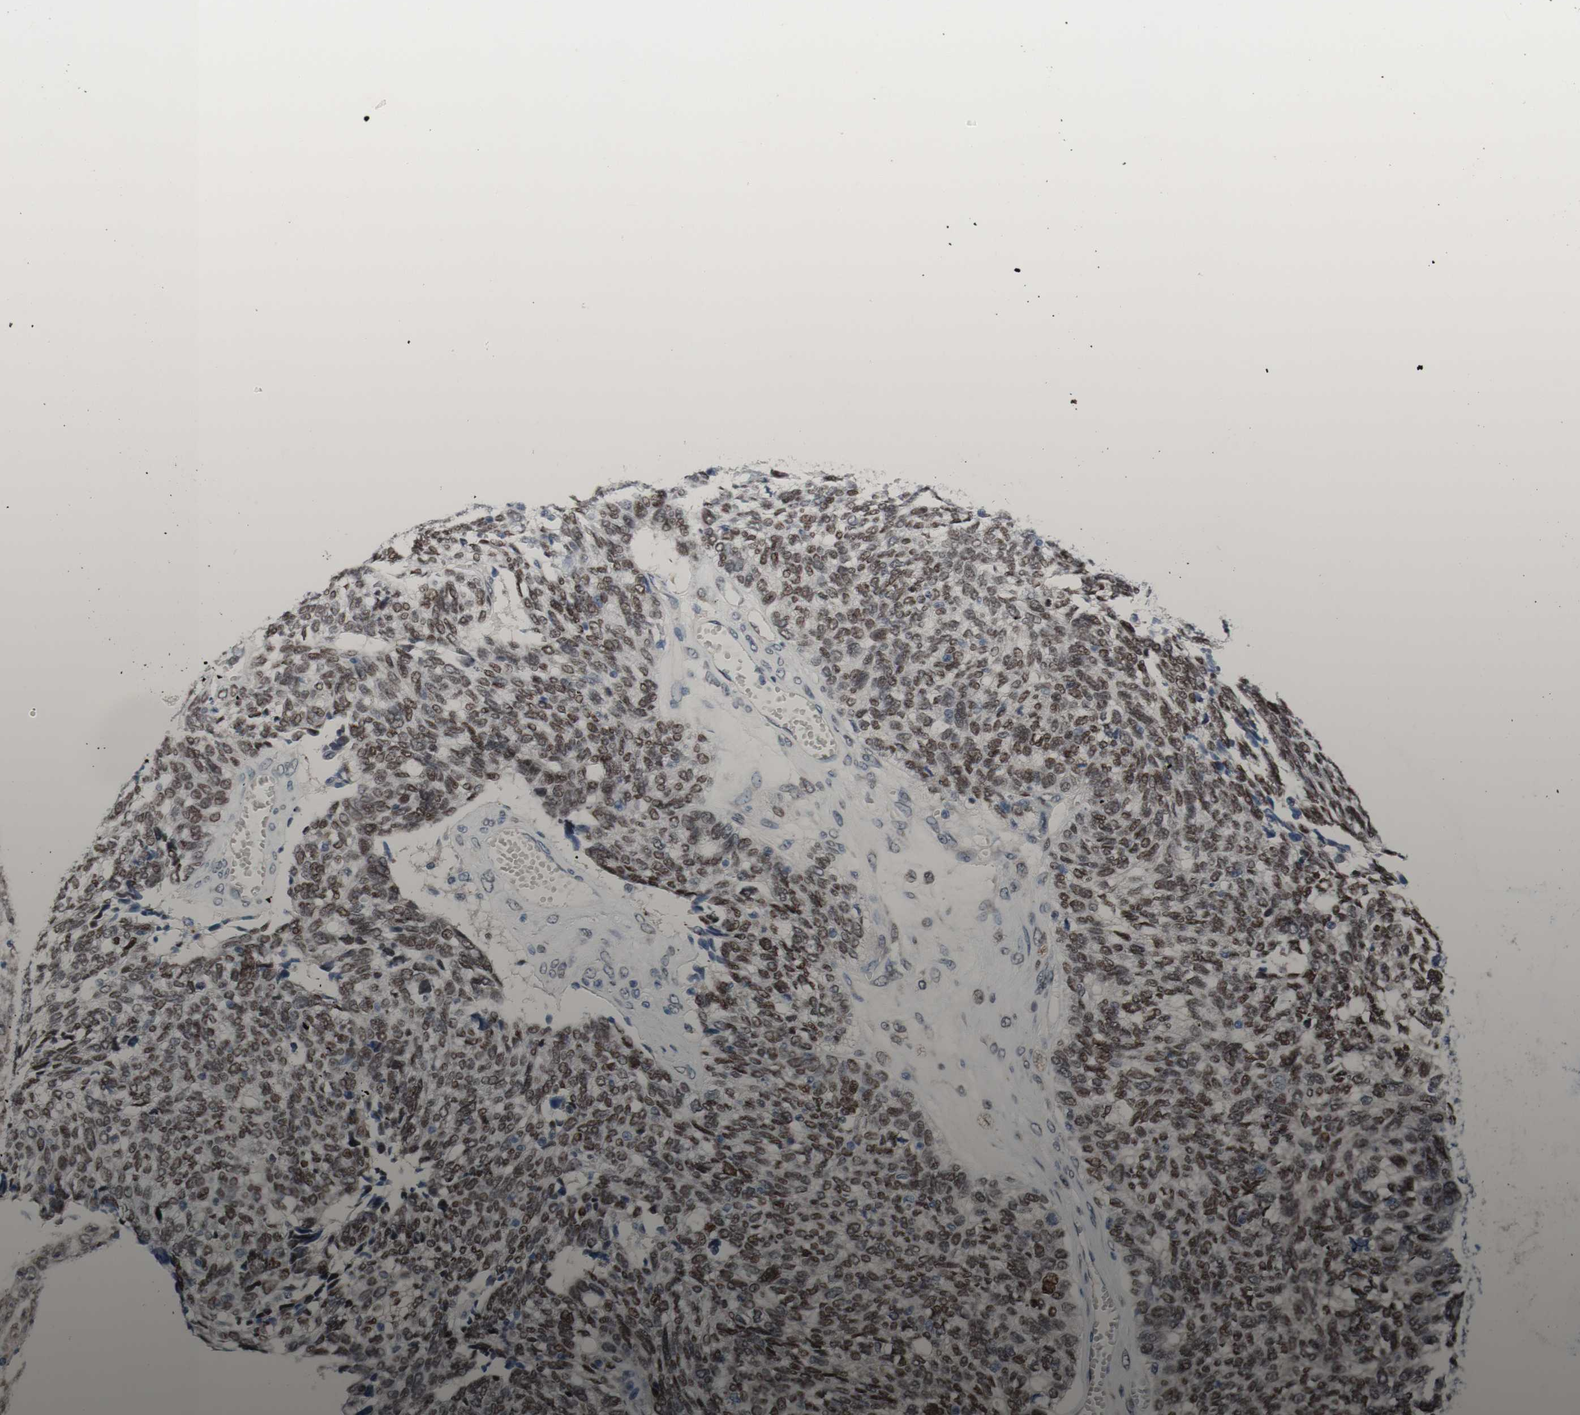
{"staining": {"intensity": "strong", "quantity": ">75%", "location": "nuclear"}, "tissue": "ovarian cancer", "cell_type": "Tumor cells", "image_type": "cancer", "snomed": [{"axis": "morphology", "description": "Cystadenocarcinoma, serous, NOS"}, {"axis": "topography", "description": "Ovary"}], "caption": "Protein expression analysis of human ovarian serous cystadenocarcinoma reveals strong nuclear staining in about >75% of tumor cells. (DAB IHC with brightfield microscopy, high magnification).", "gene": "PHTF2", "patient": {"sex": "female", "age": 79}}